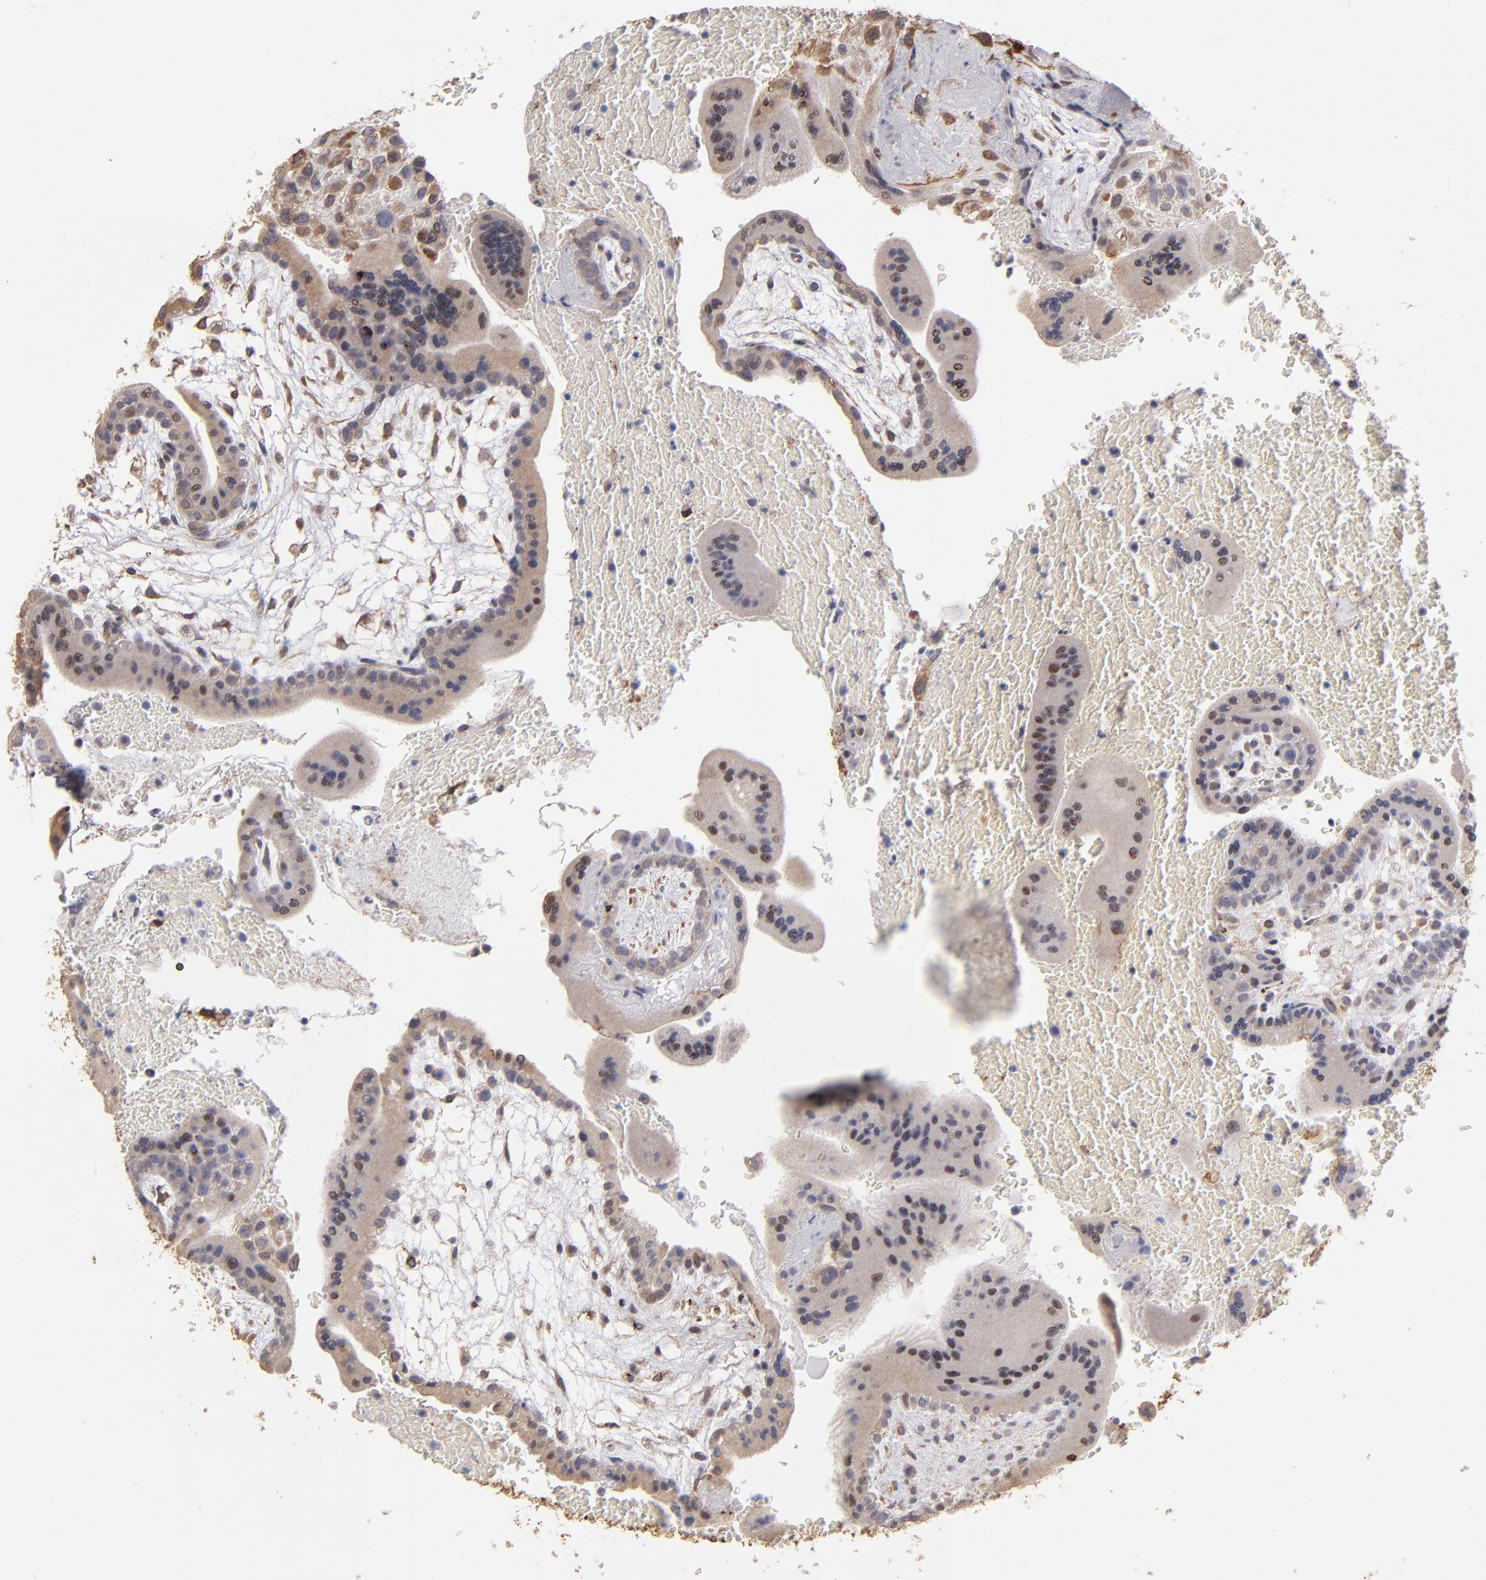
{"staining": {"intensity": "moderate", "quantity": ">75%", "location": "cytoplasmic/membranous,nuclear"}, "tissue": "placenta", "cell_type": "Trophoblastic cells", "image_type": "normal", "snomed": [{"axis": "morphology", "description": "Normal tissue, NOS"}, {"axis": "topography", "description": "Placenta"}], "caption": "Unremarkable placenta was stained to show a protein in brown. There is medium levels of moderate cytoplasmic/membranous,nuclear expression in about >75% of trophoblastic cells. (DAB = brown stain, brightfield microscopy at high magnification).", "gene": "PGRMC1", "patient": {"sex": "female", "age": 35}}